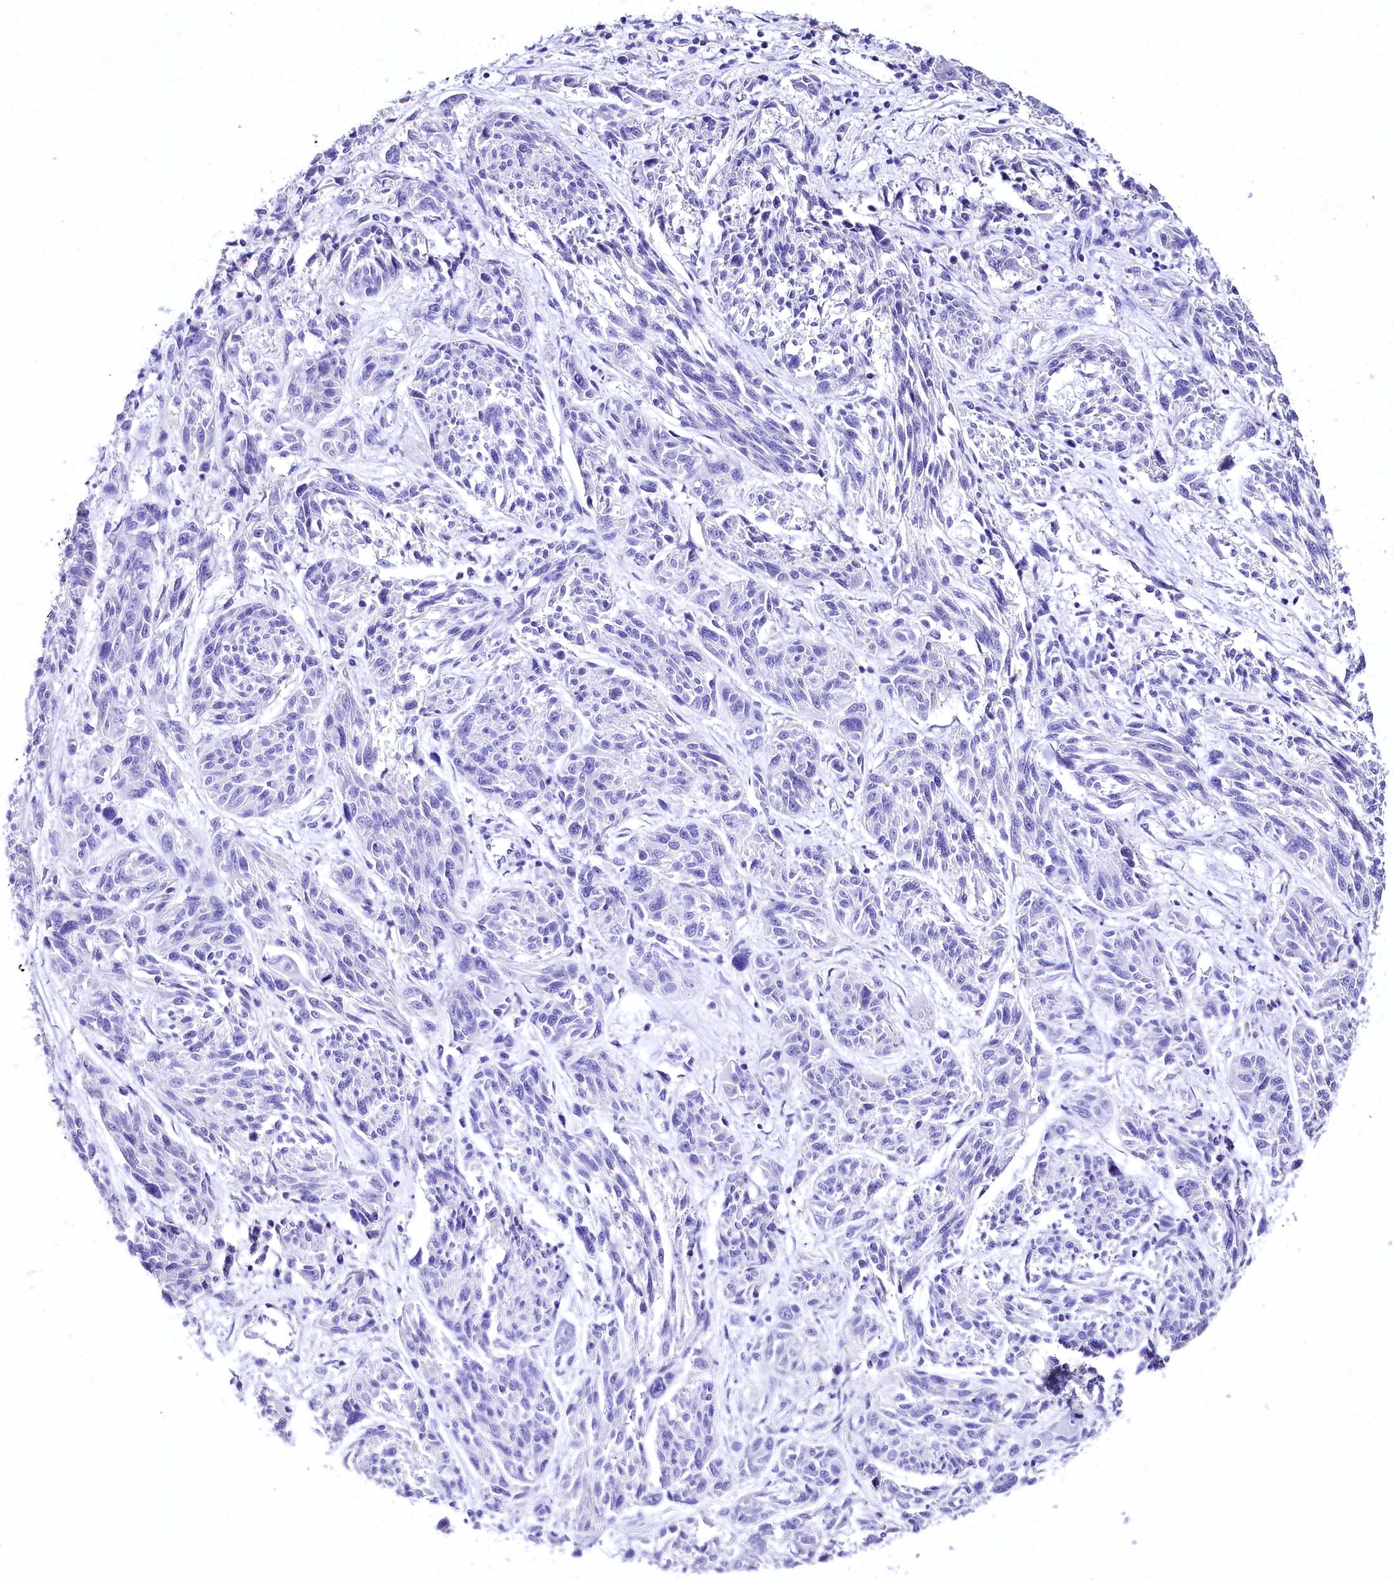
{"staining": {"intensity": "negative", "quantity": "none", "location": "none"}, "tissue": "melanoma", "cell_type": "Tumor cells", "image_type": "cancer", "snomed": [{"axis": "morphology", "description": "Malignant melanoma, NOS"}, {"axis": "topography", "description": "Skin"}], "caption": "A histopathology image of human malignant melanoma is negative for staining in tumor cells. Nuclei are stained in blue.", "gene": "A2ML1", "patient": {"sex": "male", "age": 53}}